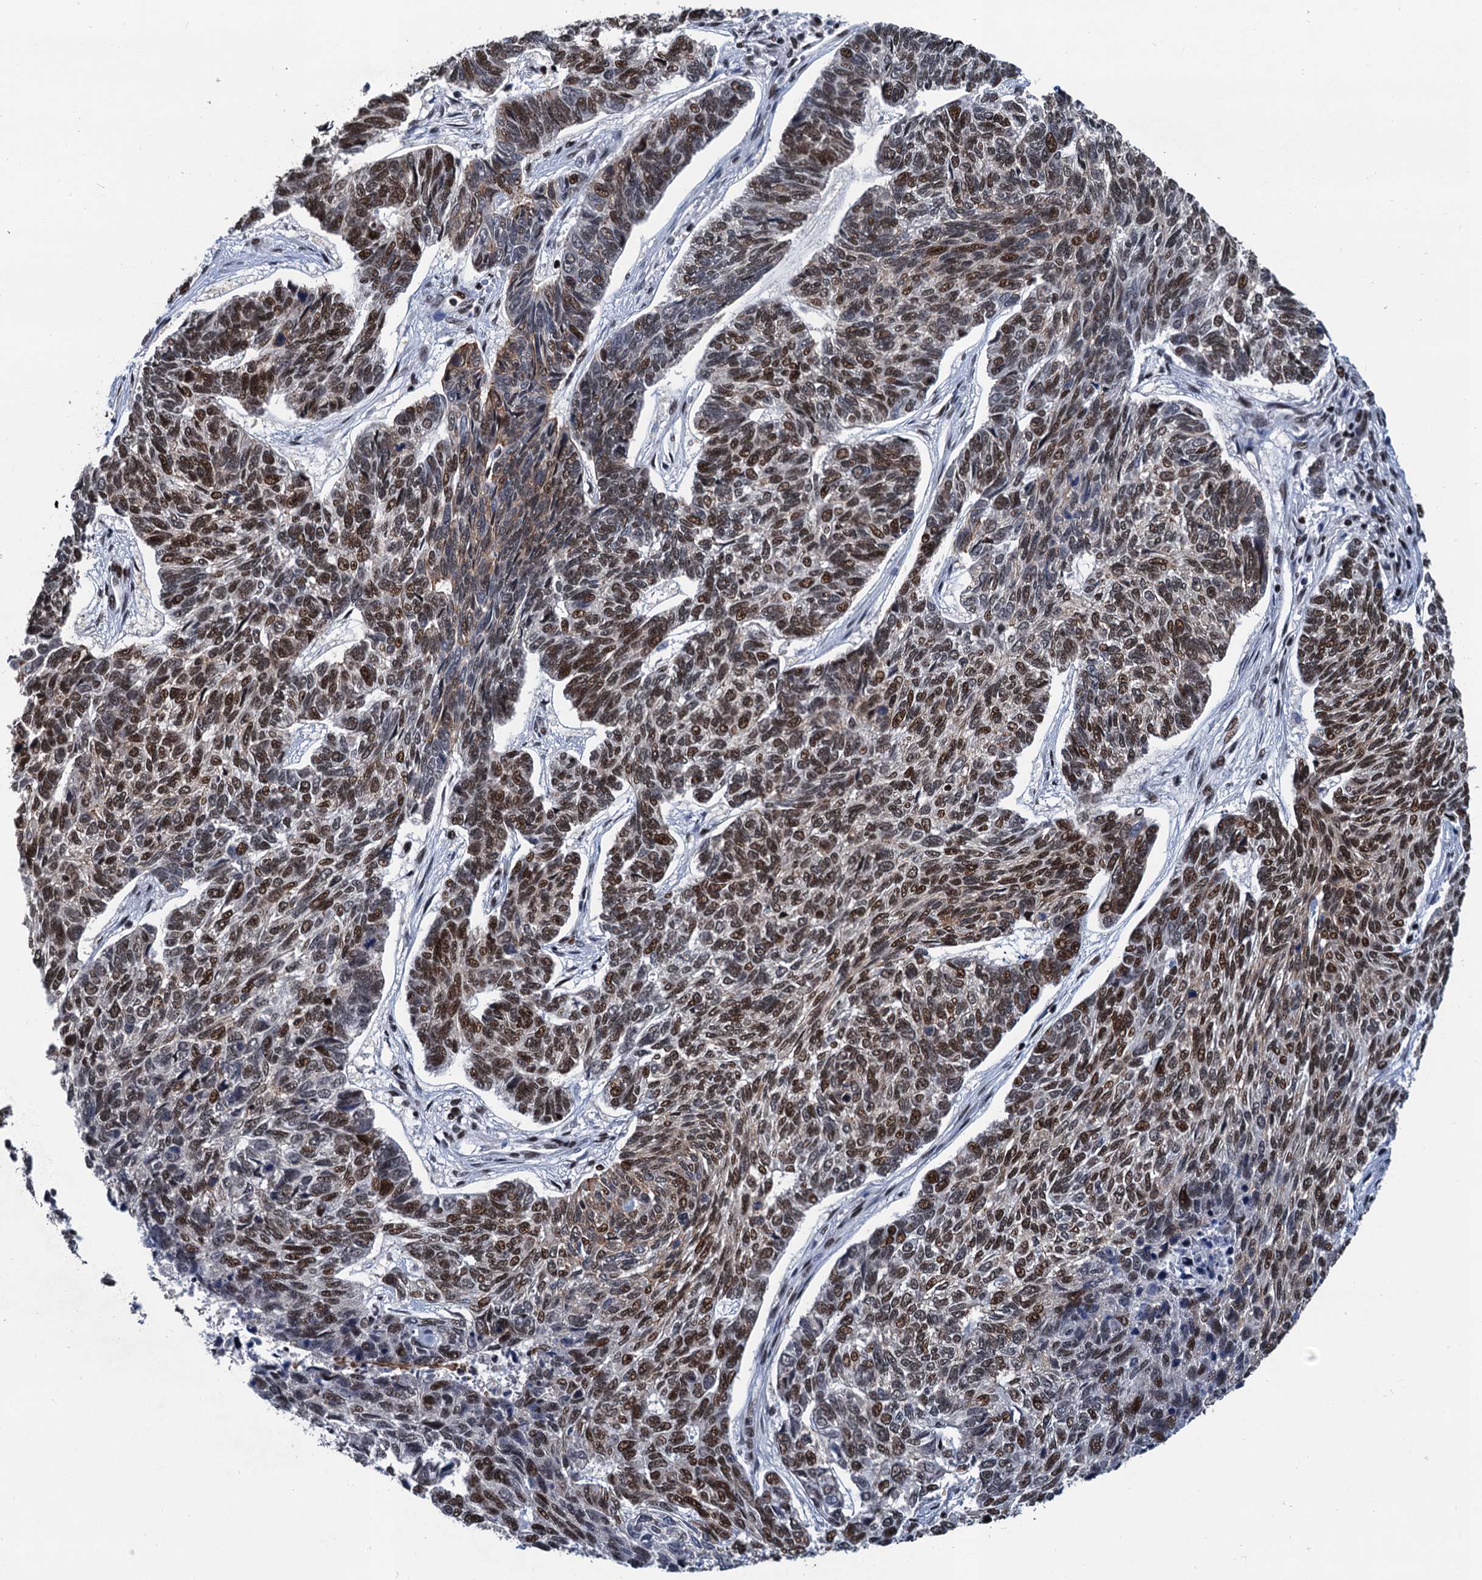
{"staining": {"intensity": "moderate", "quantity": "25%-75%", "location": "nuclear"}, "tissue": "skin cancer", "cell_type": "Tumor cells", "image_type": "cancer", "snomed": [{"axis": "morphology", "description": "Basal cell carcinoma"}, {"axis": "topography", "description": "Skin"}], "caption": "Skin basal cell carcinoma was stained to show a protein in brown. There is medium levels of moderate nuclear positivity in about 25%-75% of tumor cells.", "gene": "PPP4R1", "patient": {"sex": "female", "age": 65}}